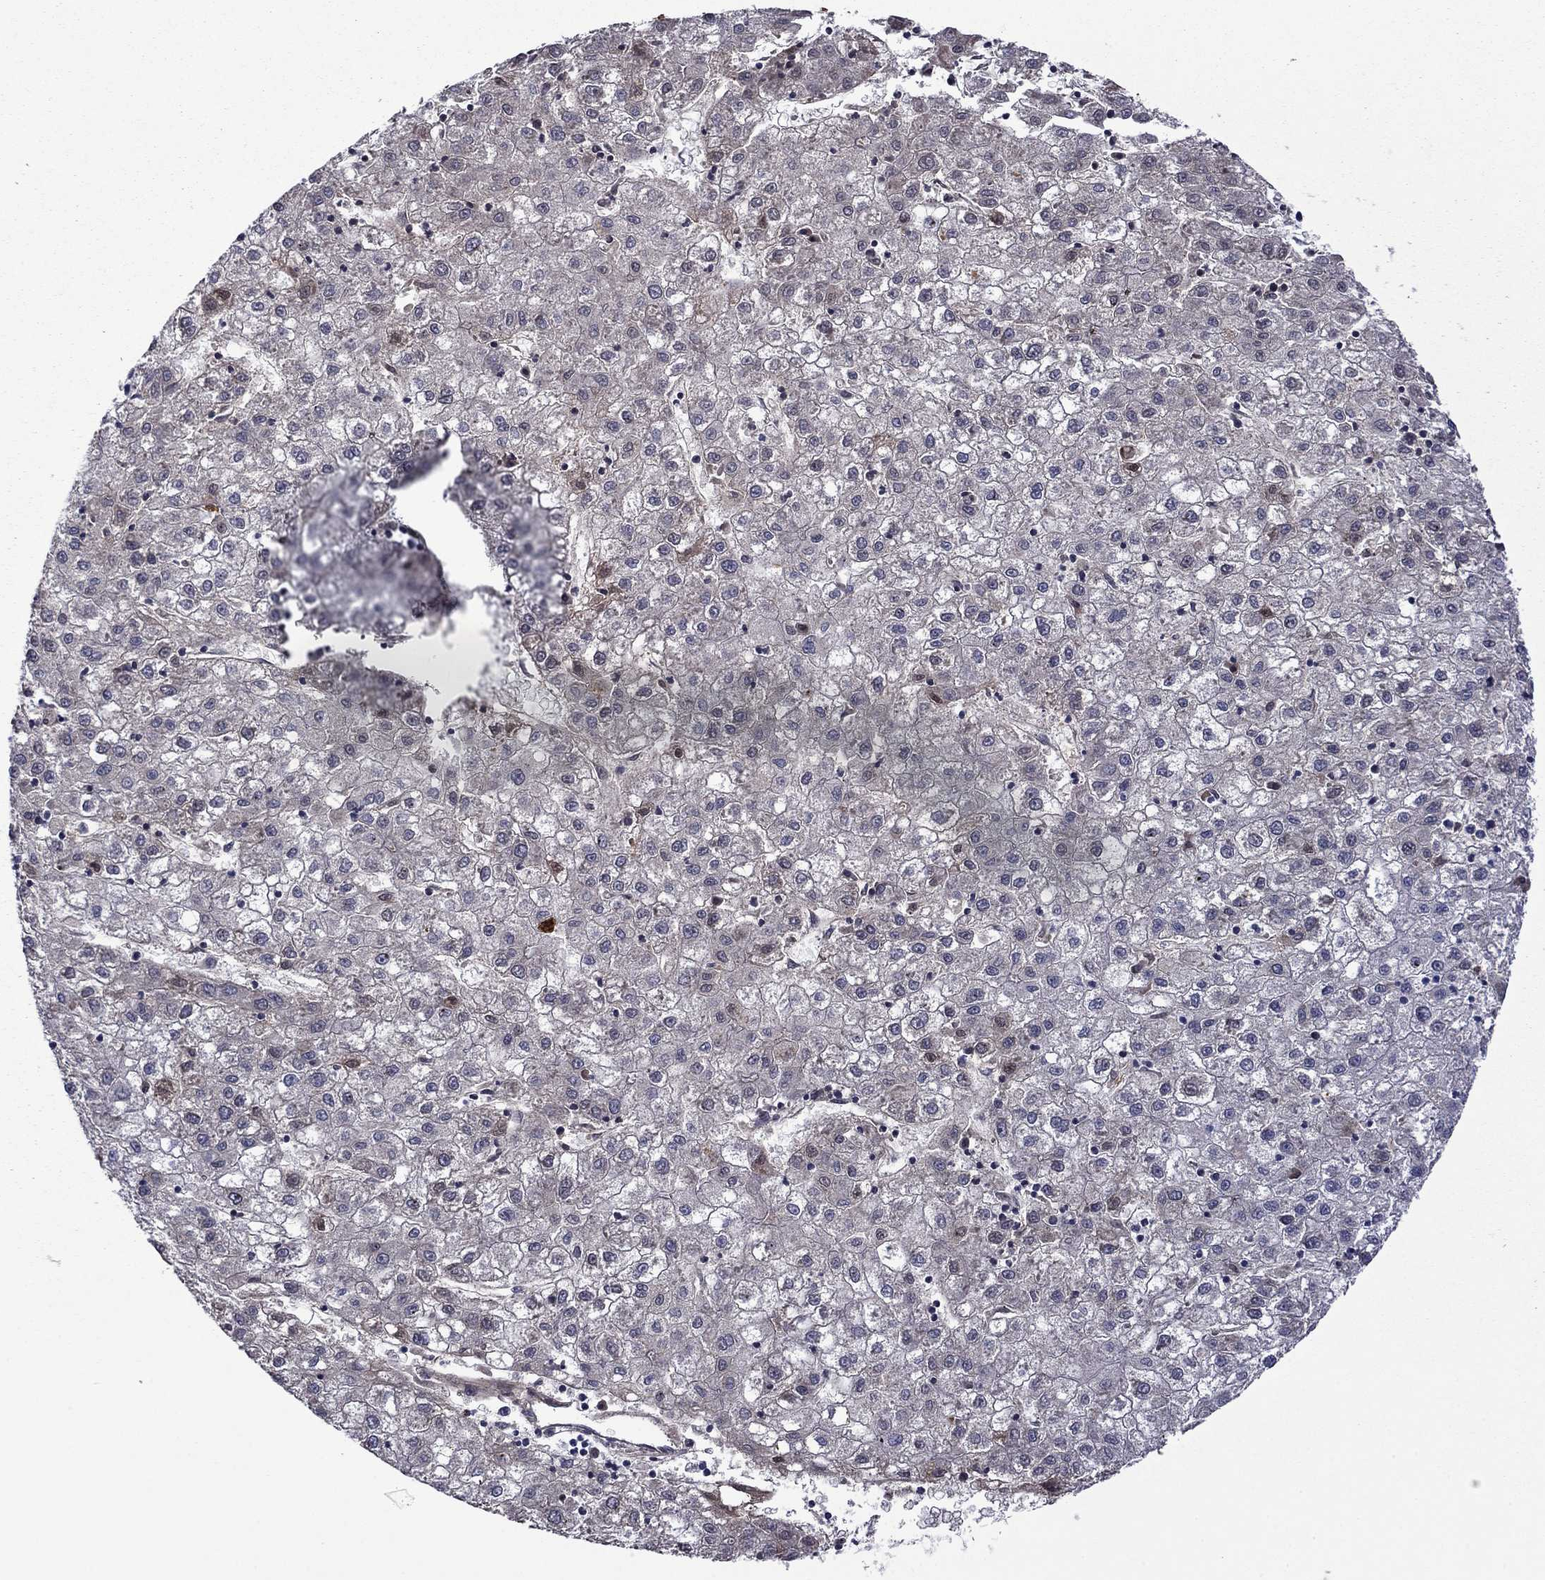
{"staining": {"intensity": "moderate", "quantity": "<25%", "location": "cytoplasmic/membranous"}, "tissue": "liver cancer", "cell_type": "Tumor cells", "image_type": "cancer", "snomed": [{"axis": "morphology", "description": "Carcinoma, Hepatocellular, NOS"}, {"axis": "topography", "description": "Liver"}], "caption": "Immunohistochemistry of hepatocellular carcinoma (liver) shows low levels of moderate cytoplasmic/membranous staining in approximately <25% of tumor cells.", "gene": "HSPG2", "patient": {"sex": "male", "age": 72}}